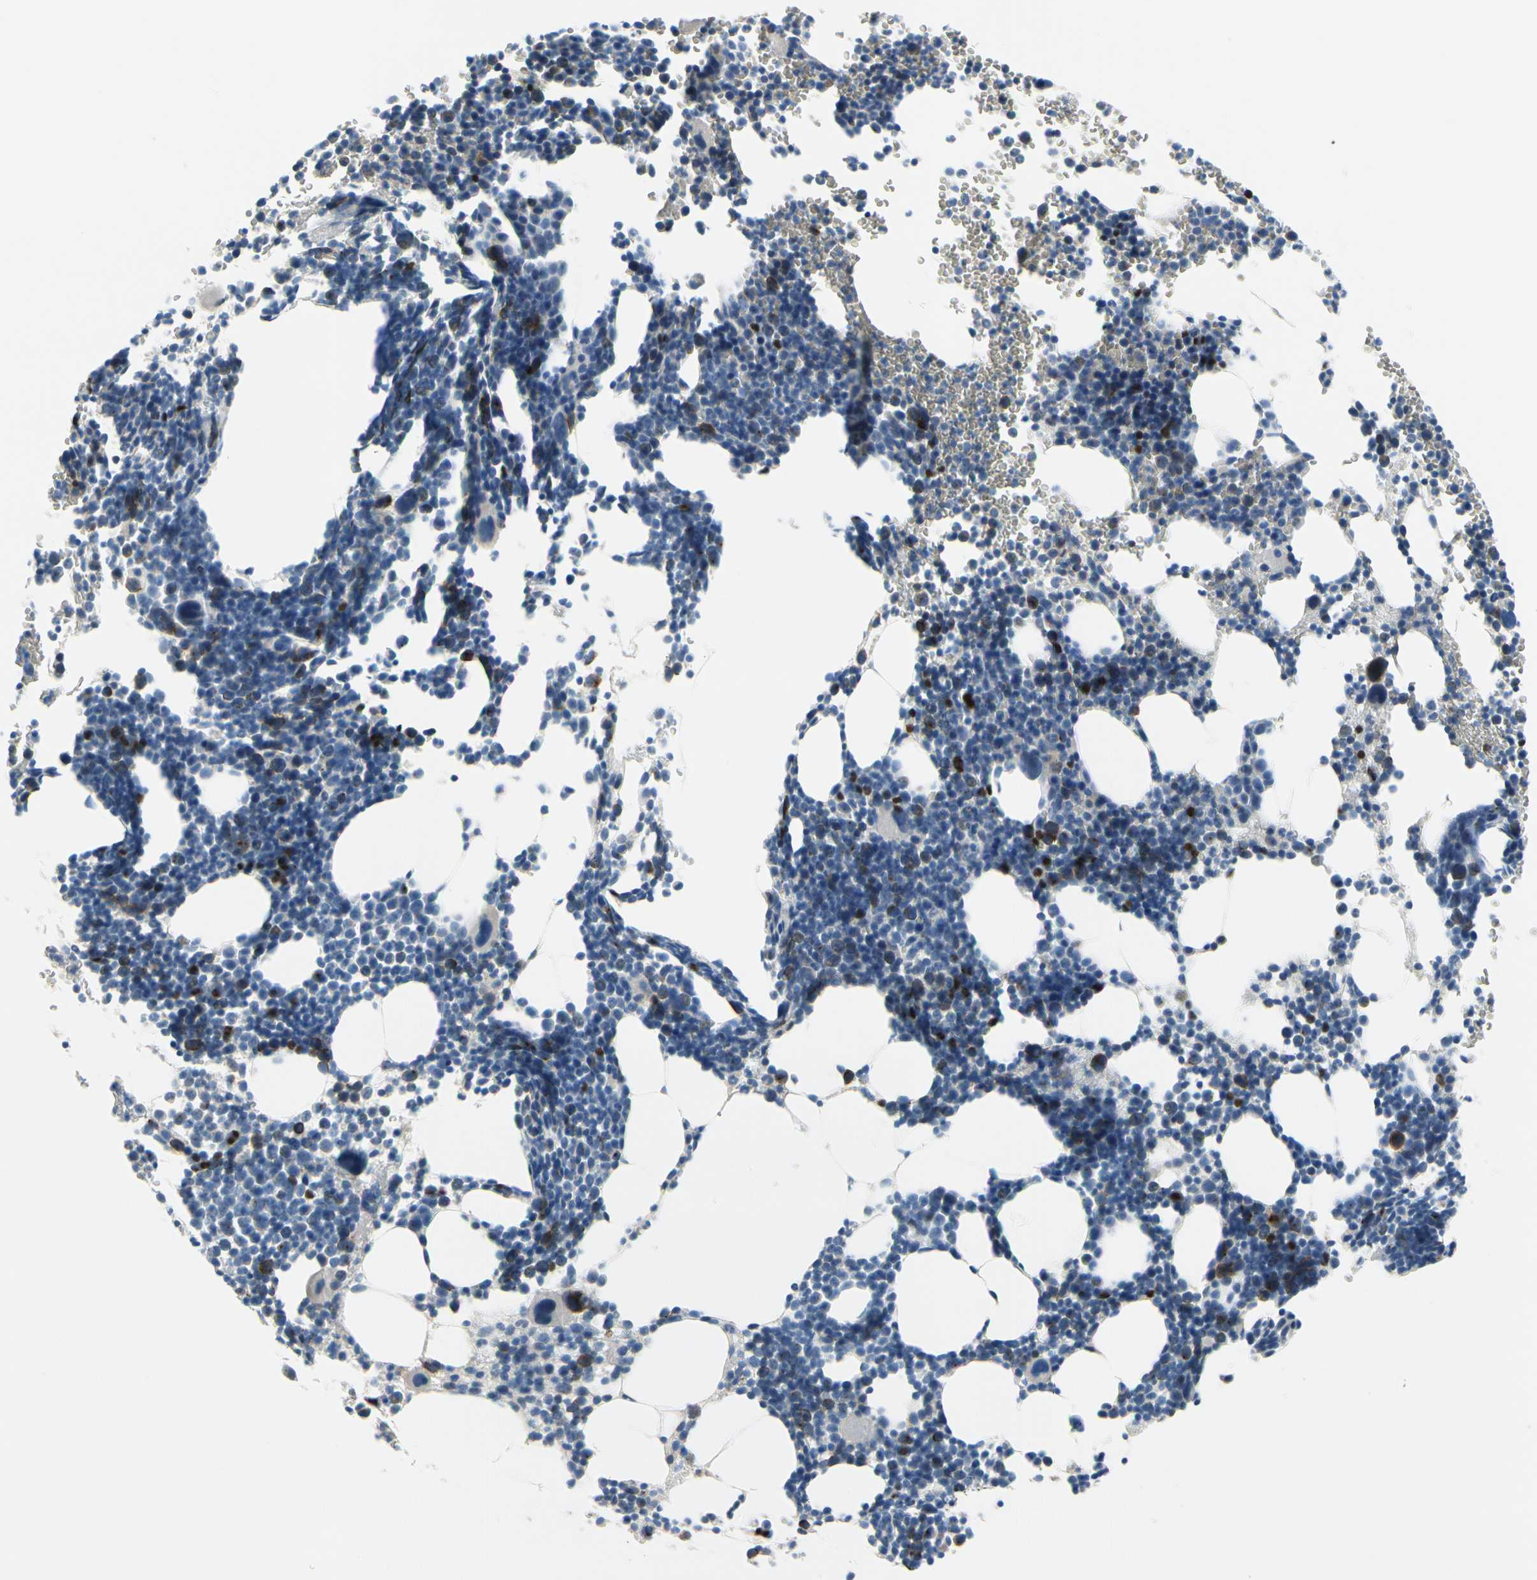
{"staining": {"intensity": "strong", "quantity": "<25%", "location": "cytoplasmic/membranous"}, "tissue": "bone marrow", "cell_type": "Hematopoietic cells", "image_type": "normal", "snomed": [{"axis": "morphology", "description": "Normal tissue, NOS"}, {"axis": "topography", "description": "Bone marrow"}], "caption": "Hematopoietic cells reveal strong cytoplasmic/membranous positivity in approximately <25% of cells in normal bone marrow. The protein of interest is shown in brown color, while the nuclei are stained blue.", "gene": "CKAP2", "patient": {"sex": "female", "age": 68}}